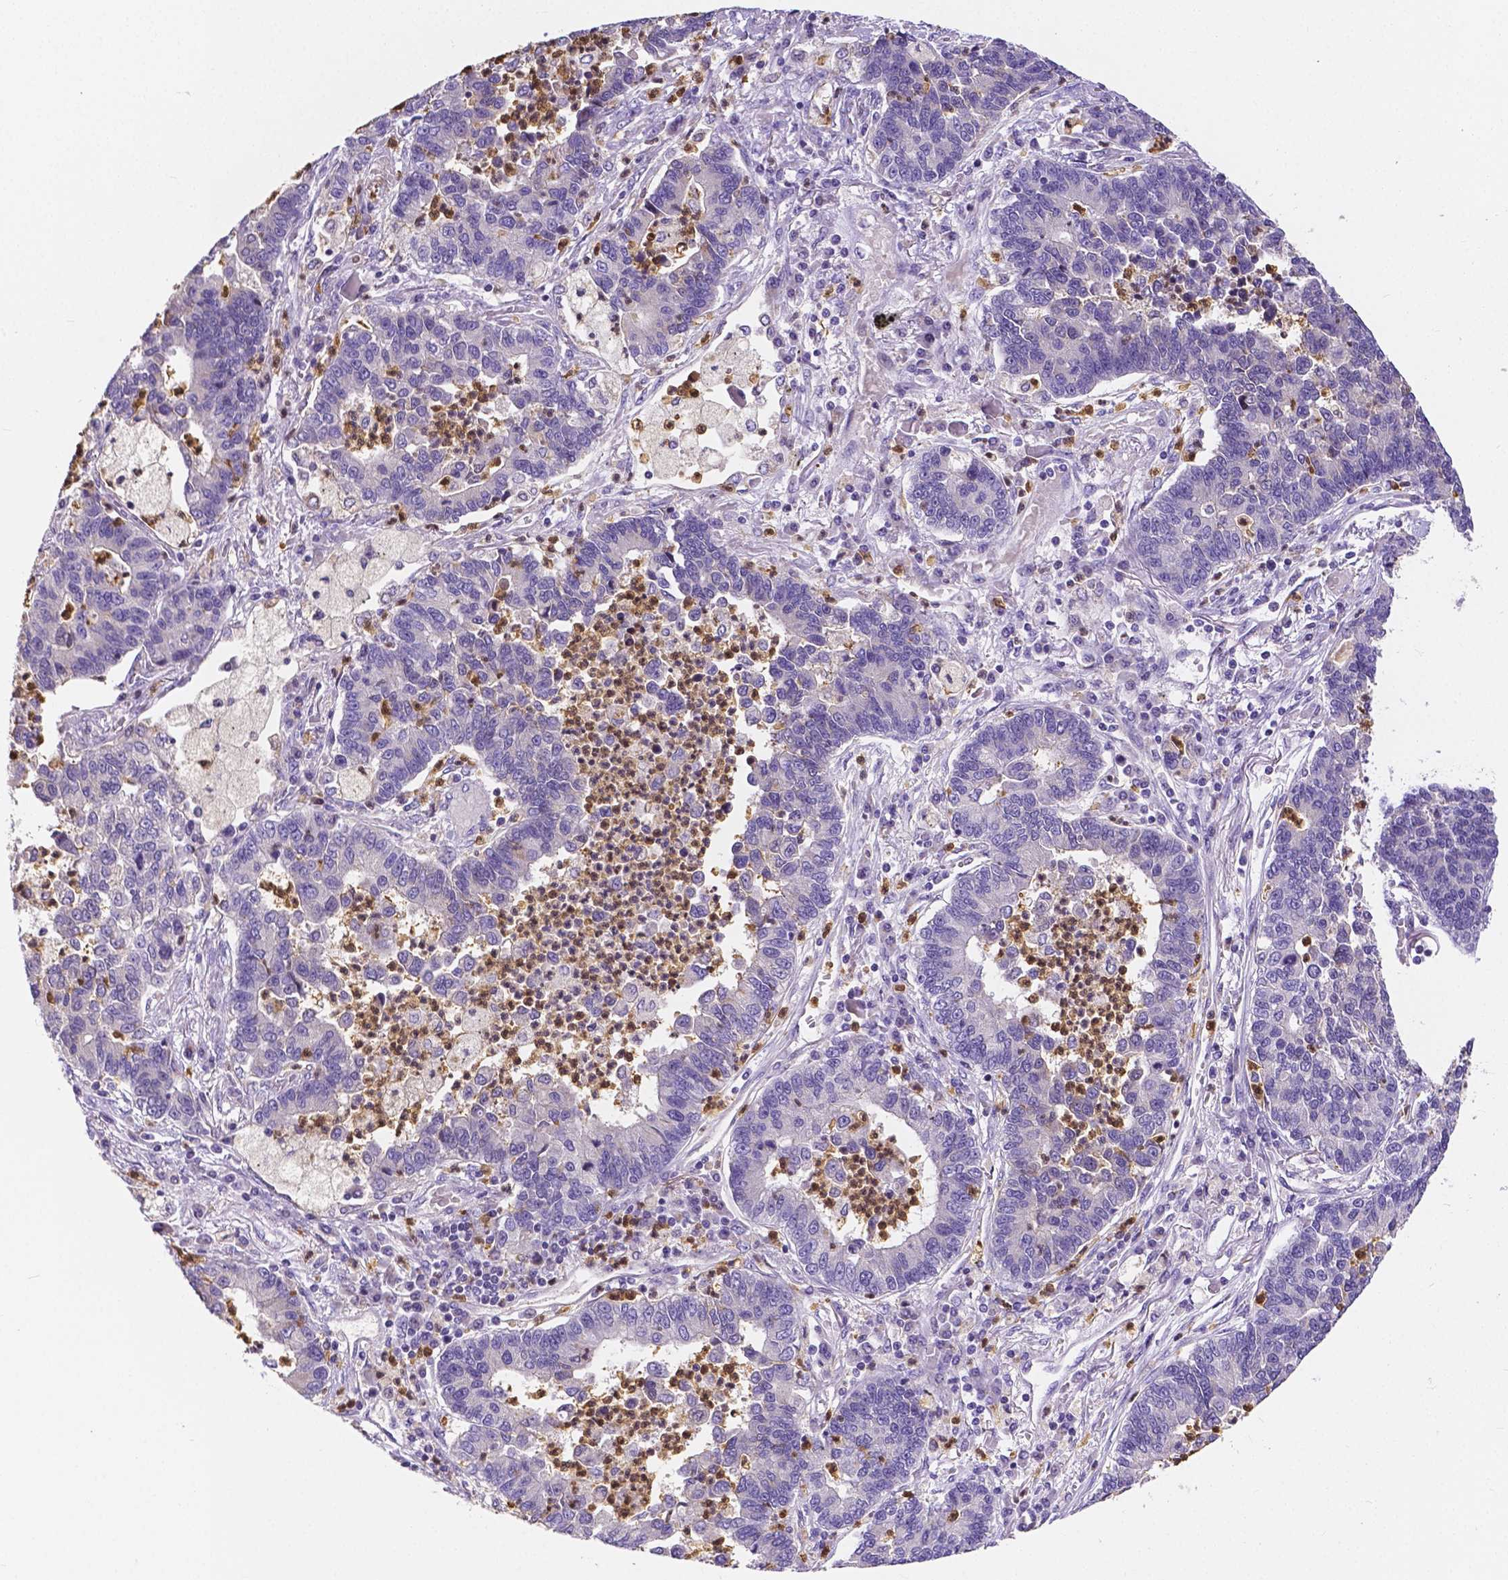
{"staining": {"intensity": "negative", "quantity": "none", "location": "none"}, "tissue": "lung cancer", "cell_type": "Tumor cells", "image_type": "cancer", "snomed": [{"axis": "morphology", "description": "Adenocarcinoma, NOS"}, {"axis": "topography", "description": "Lung"}], "caption": "The image exhibits no significant expression in tumor cells of lung cancer (adenocarcinoma).", "gene": "ZNRD2", "patient": {"sex": "female", "age": 57}}